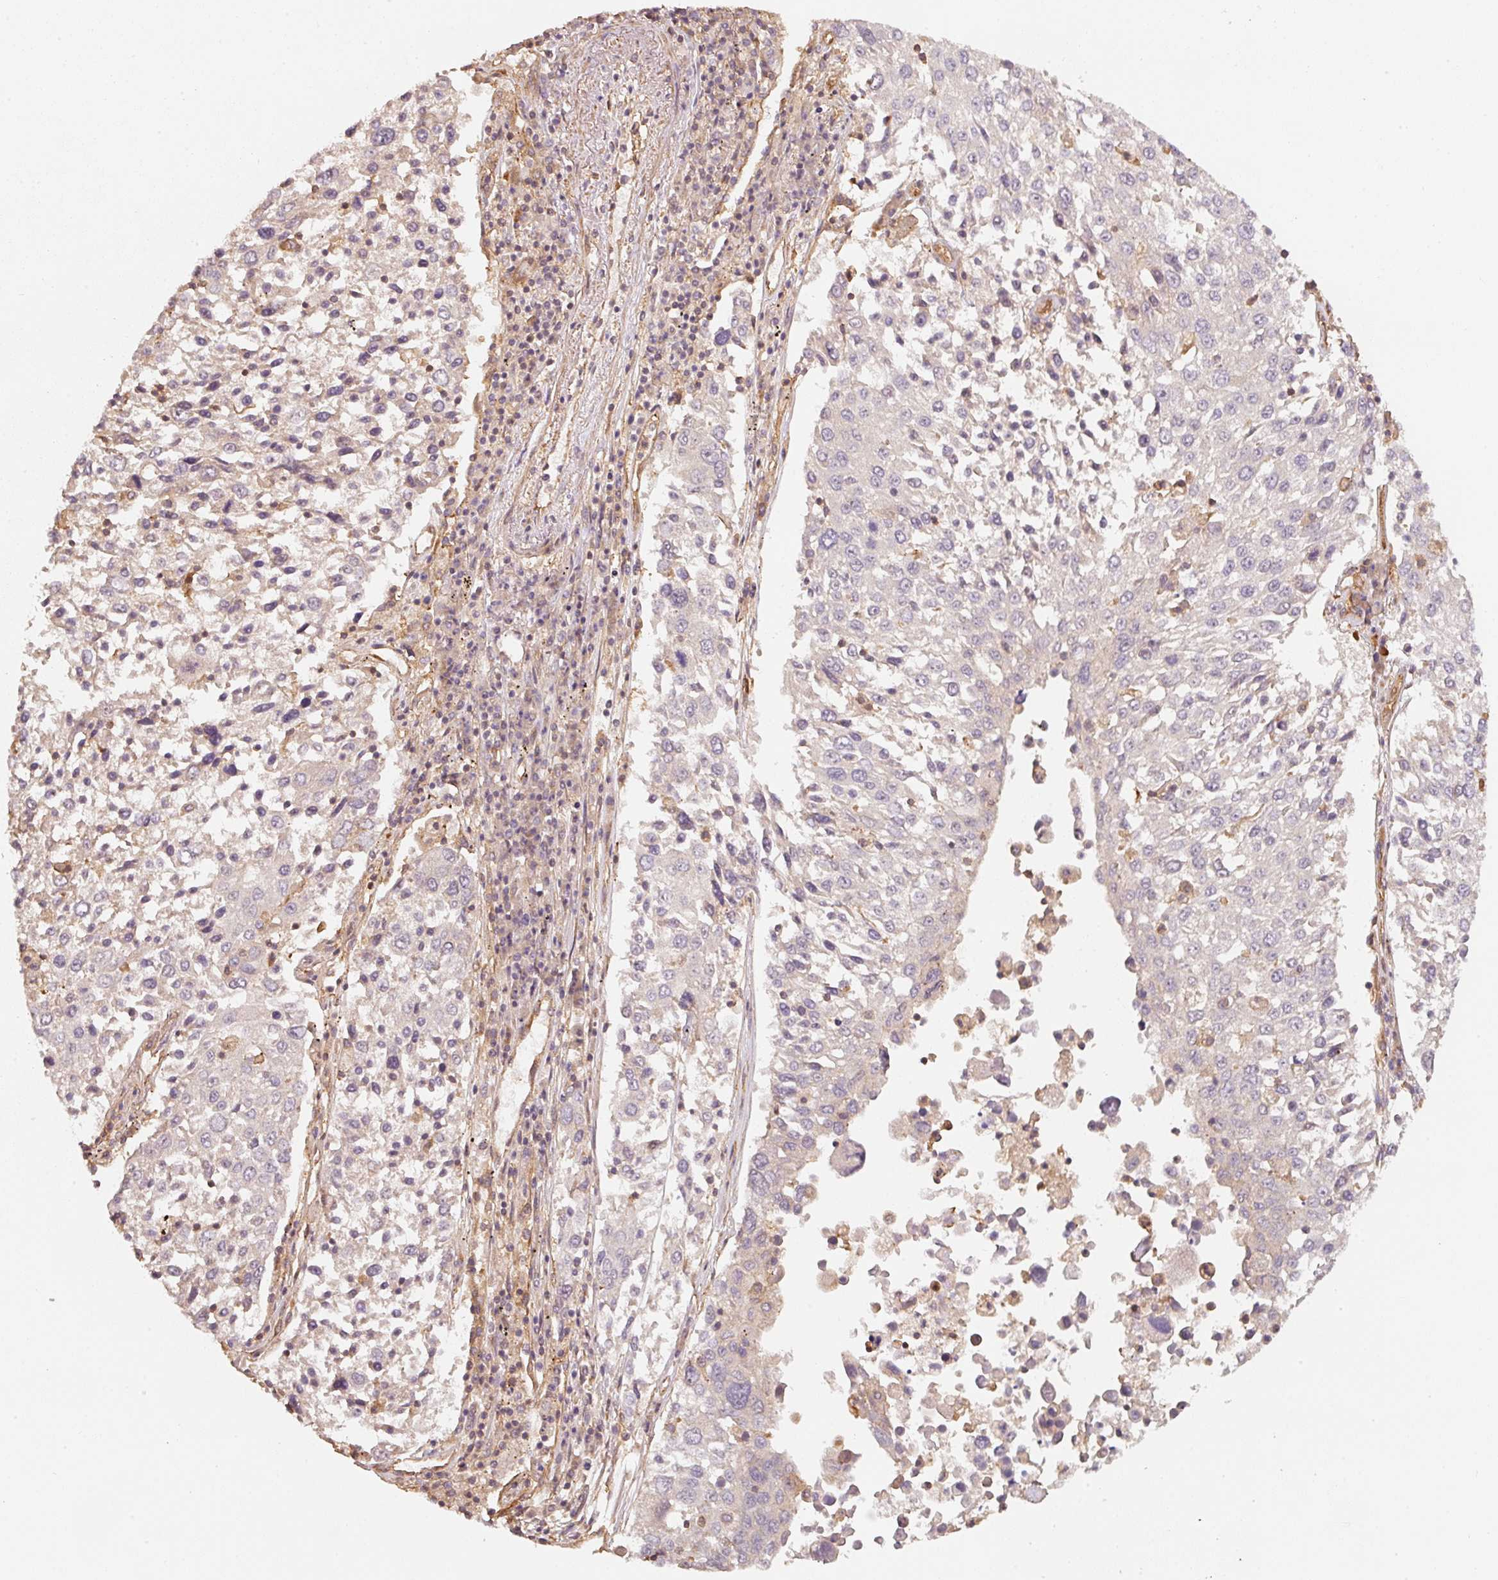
{"staining": {"intensity": "negative", "quantity": "none", "location": "none"}, "tissue": "lung cancer", "cell_type": "Tumor cells", "image_type": "cancer", "snomed": [{"axis": "morphology", "description": "Squamous cell carcinoma, NOS"}, {"axis": "topography", "description": "Lung"}], "caption": "Protein analysis of lung squamous cell carcinoma exhibits no significant staining in tumor cells. The staining is performed using DAB brown chromogen with nuclei counter-stained in using hematoxylin.", "gene": "CEP95", "patient": {"sex": "male", "age": 65}}